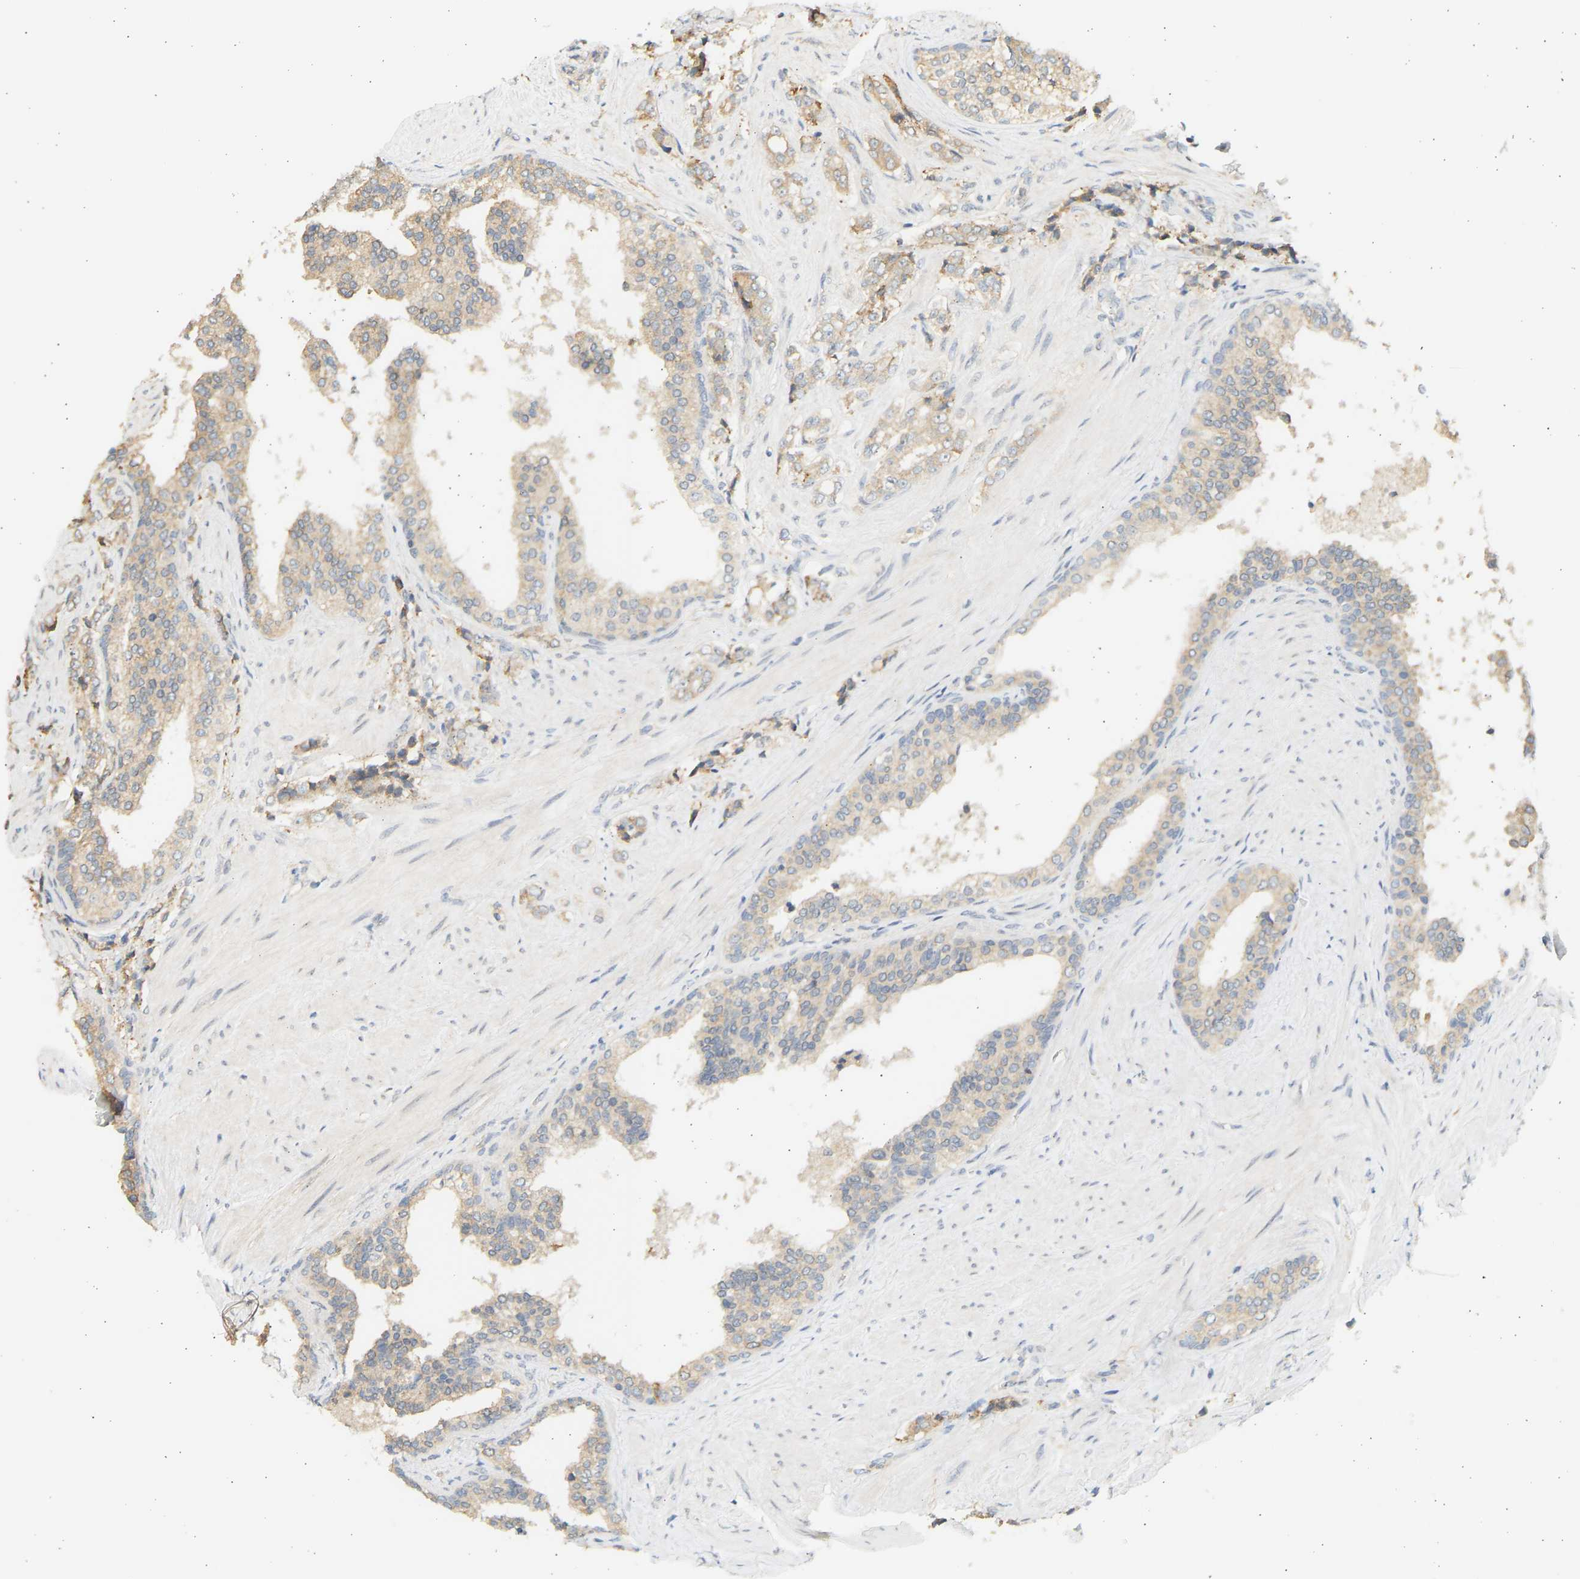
{"staining": {"intensity": "weak", "quantity": ">75%", "location": "cytoplasmic/membranous"}, "tissue": "prostate cancer", "cell_type": "Tumor cells", "image_type": "cancer", "snomed": [{"axis": "morphology", "description": "Adenocarcinoma, Low grade"}, {"axis": "topography", "description": "Prostate"}], "caption": "A photomicrograph showing weak cytoplasmic/membranous expression in about >75% of tumor cells in prostate low-grade adenocarcinoma, as visualized by brown immunohistochemical staining.", "gene": "B4GALT6", "patient": {"sex": "male", "age": 60}}